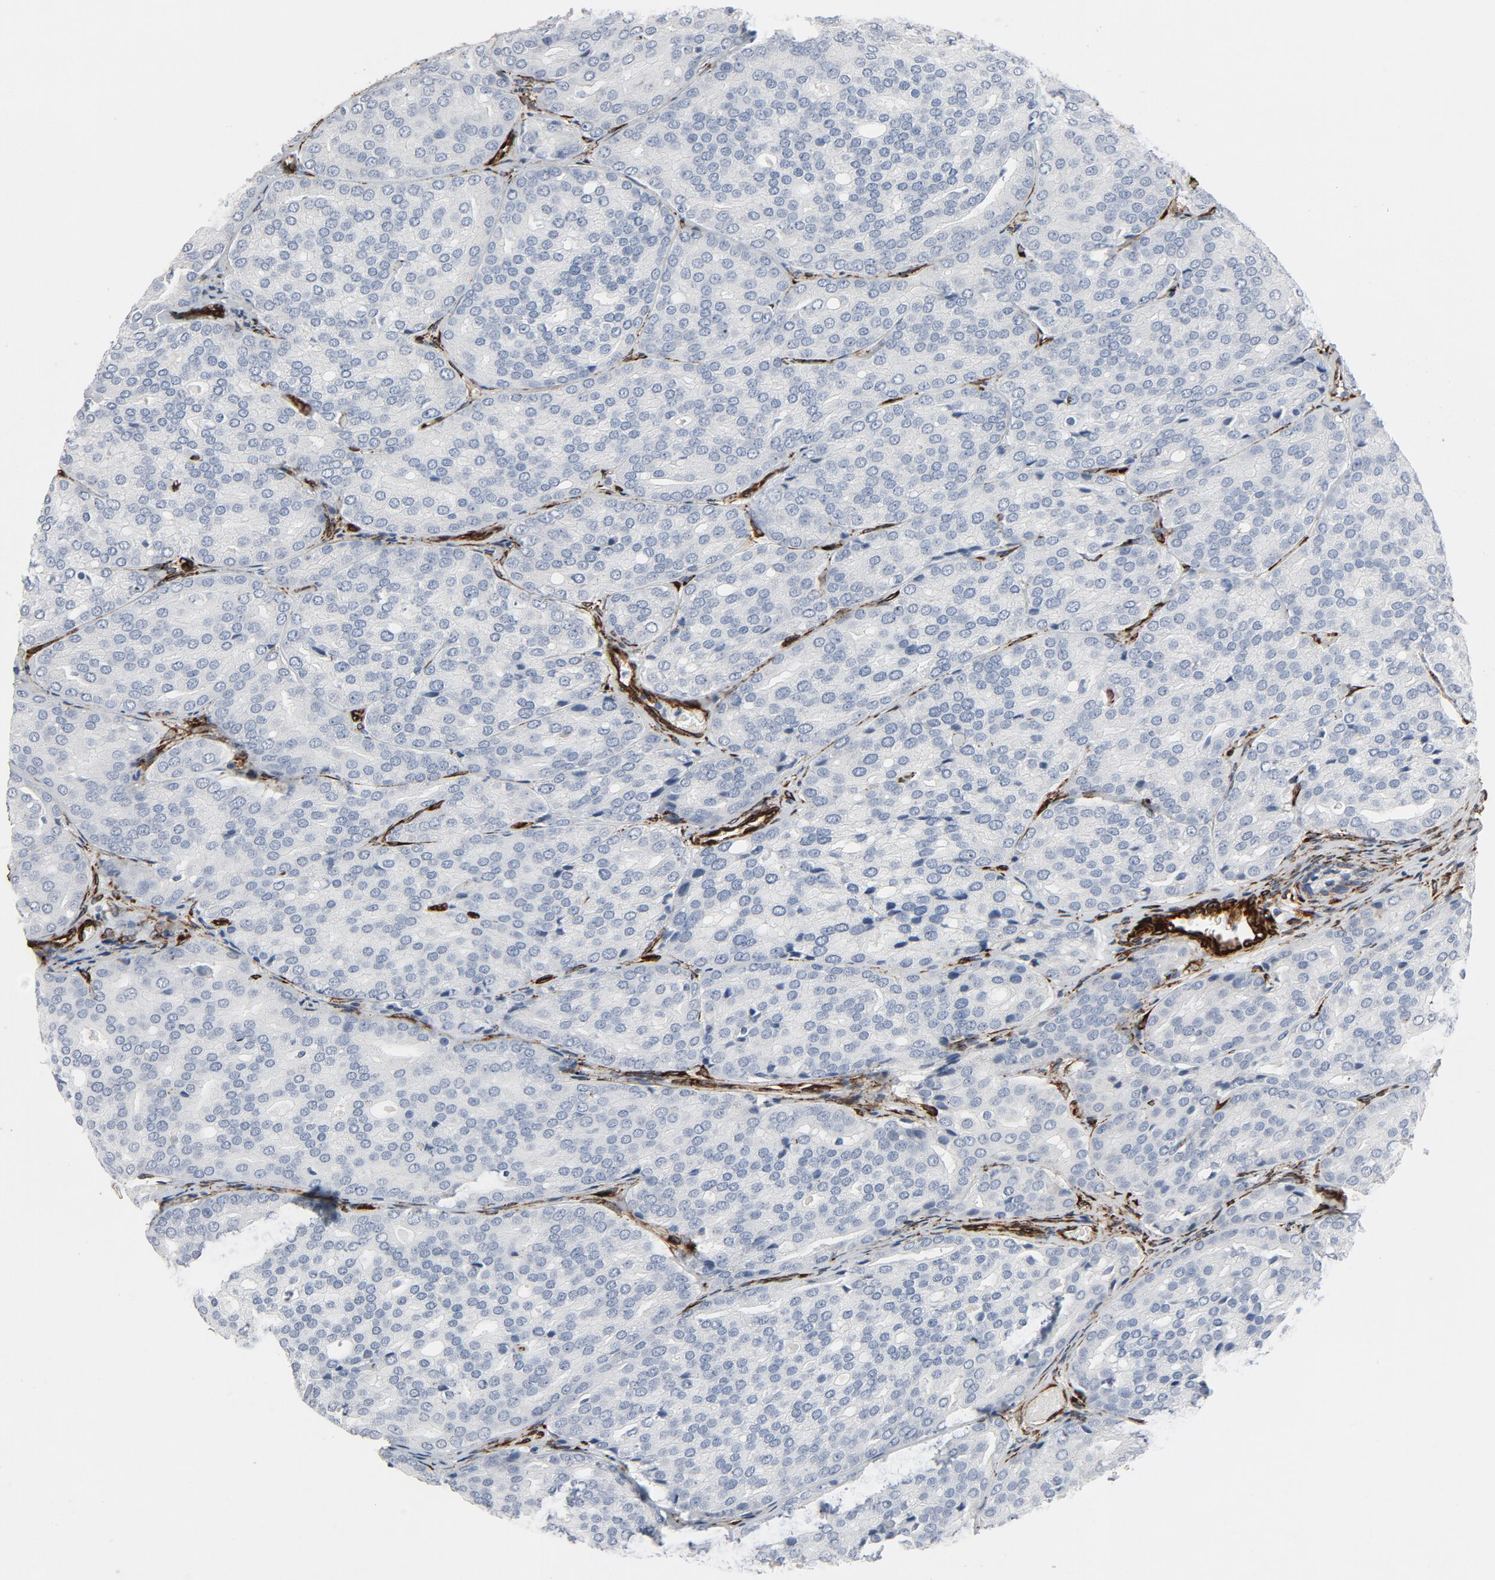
{"staining": {"intensity": "negative", "quantity": "none", "location": "none"}, "tissue": "prostate cancer", "cell_type": "Tumor cells", "image_type": "cancer", "snomed": [{"axis": "morphology", "description": "Adenocarcinoma, High grade"}, {"axis": "topography", "description": "Prostate"}], "caption": "Immunohistochemistry of prostate cancer shows no staining in tumor cells.", "gene": "SERPINH1", "patient": {"sex": "male", "age": 64}}